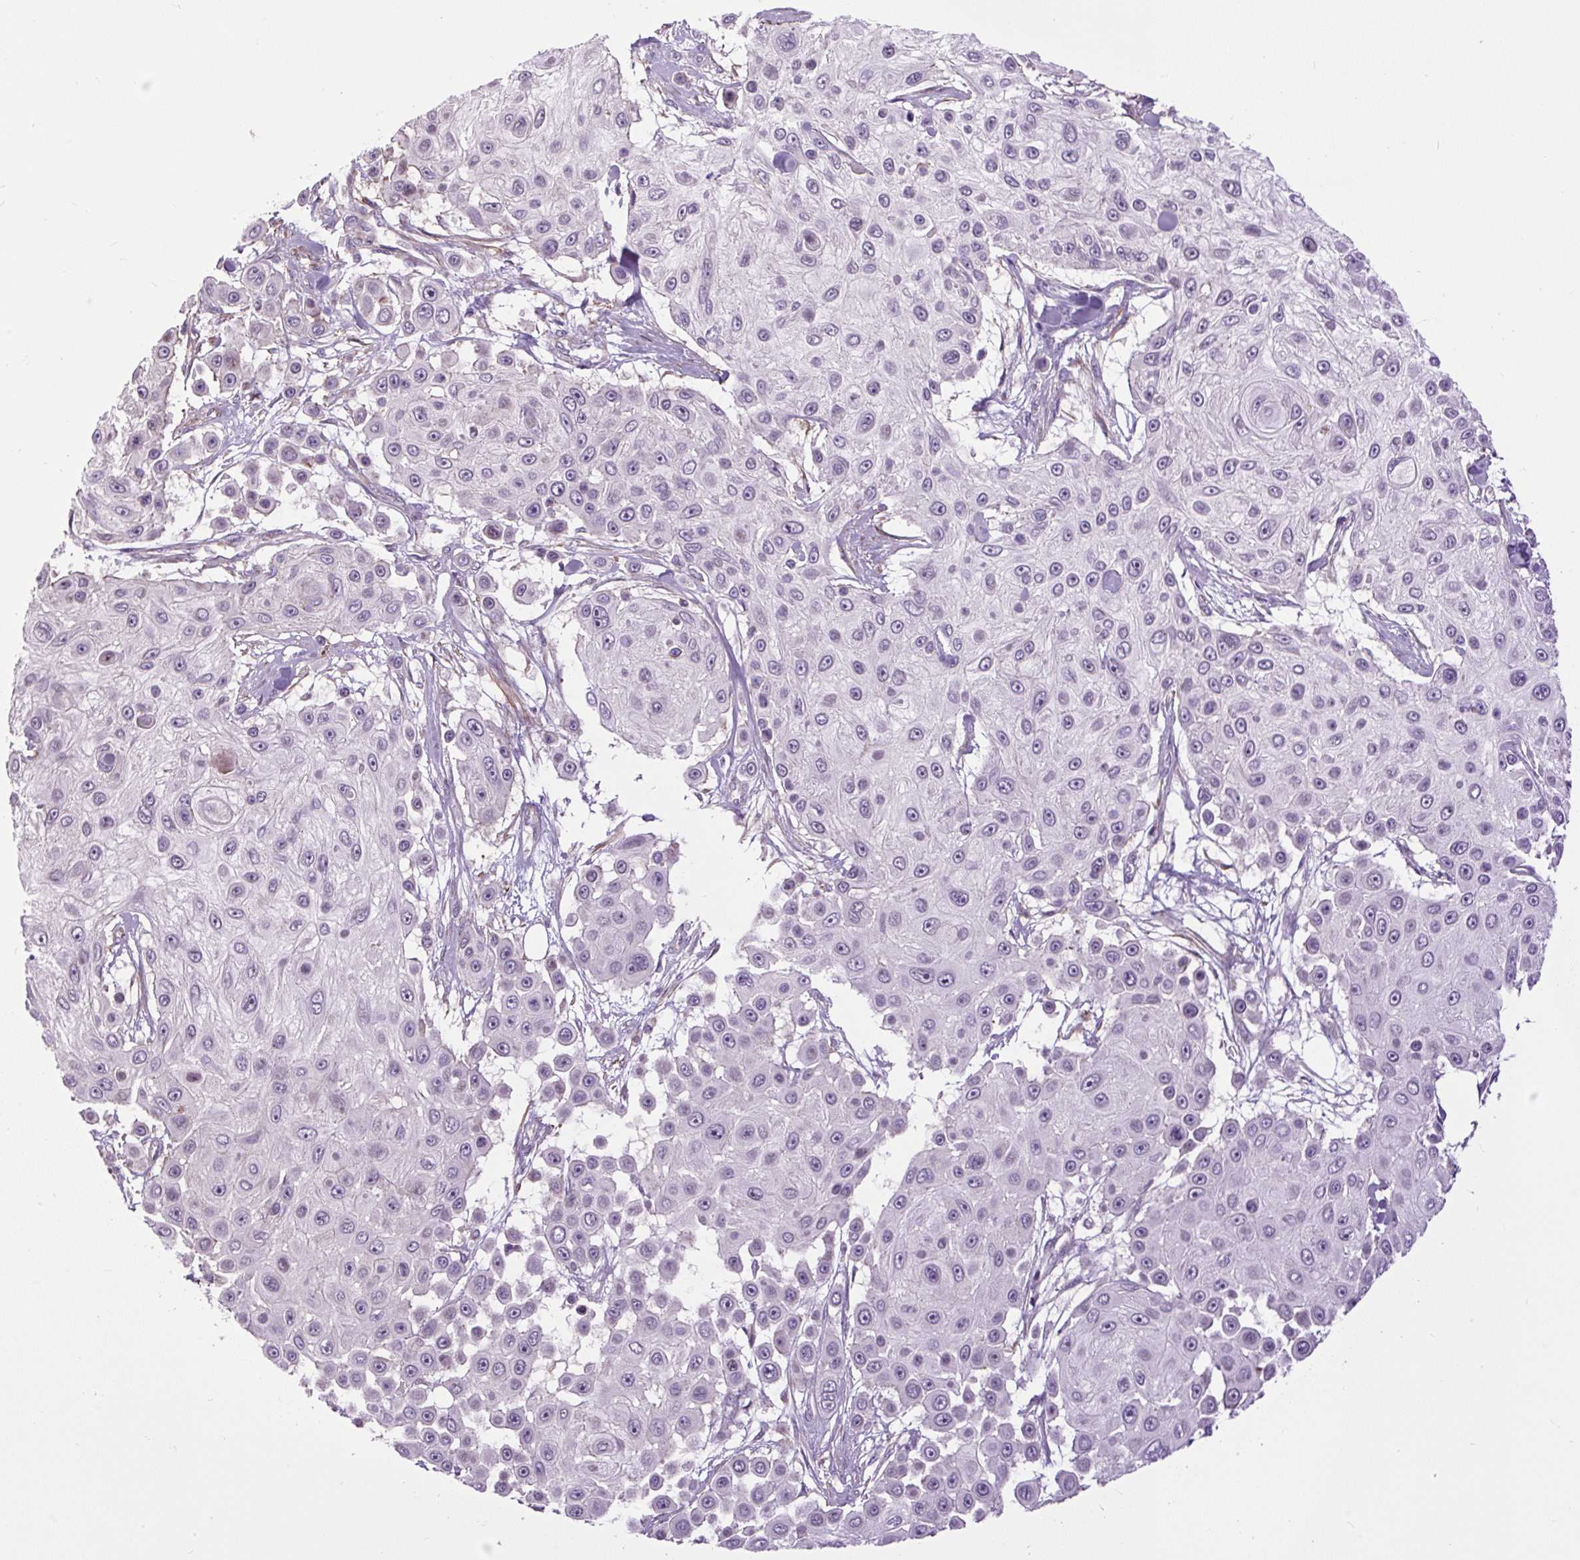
{"staining": {"intensity": "negative", "quantity": "none", "location": "none"}, "tissue": "skin cancer", "cell_type": "Tumor cells", "image_type": "cancer", "snomed": [{"axis": "morphology", "description": "Squamous cell carcinoma, NOS"}, {"axis": "topography", "description": "Skin"}], "caption": "There is no significant expression in tumor cells of skin cancer.", "gene": "ZNF197", "patient": {"sex": "male", "age": 67}}